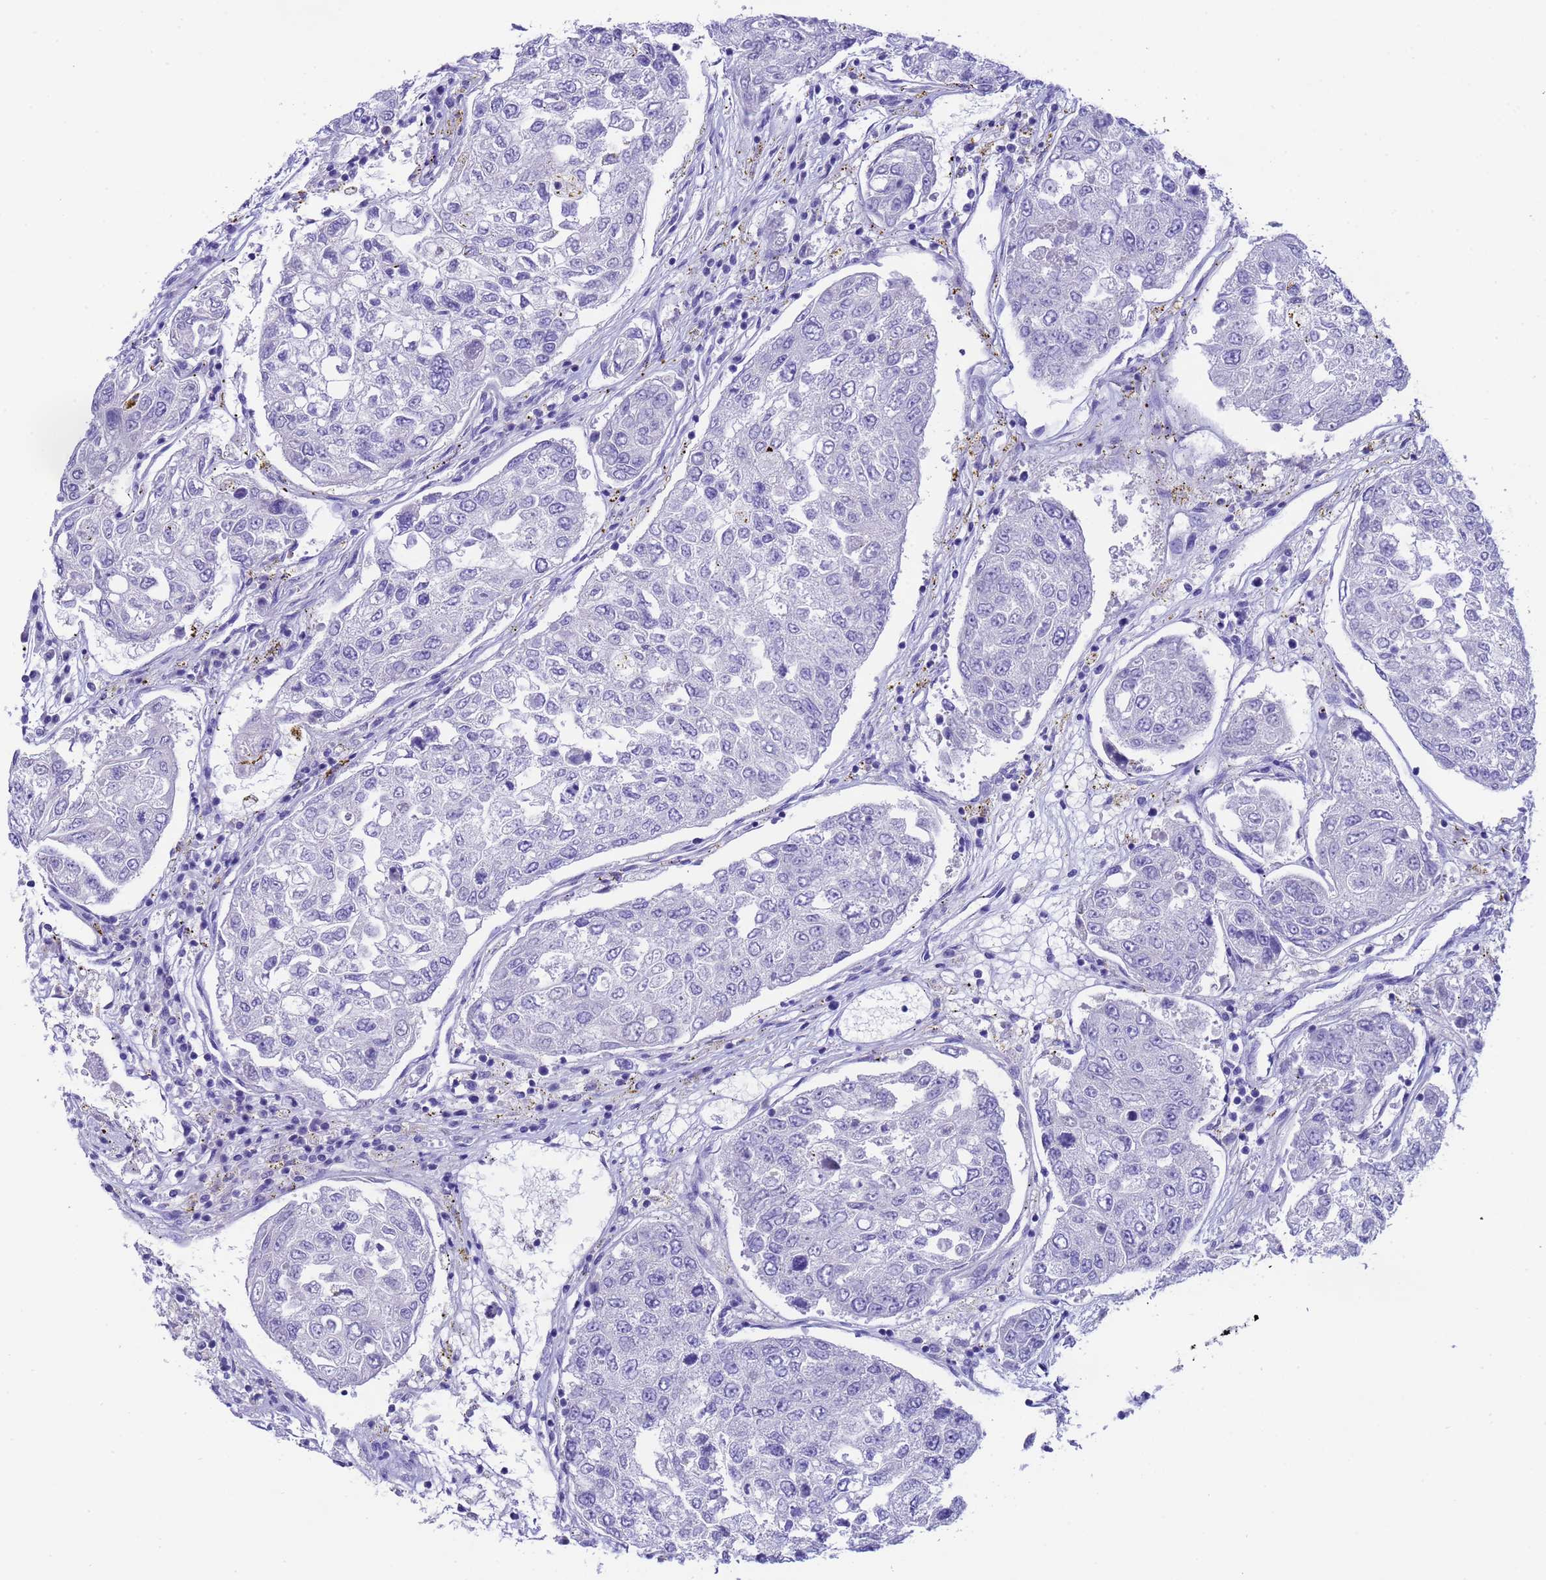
{"staining": {"intensity": "negative", "quantity": "none", "location": "none"}, "tissue": "urothelial cancer", "cell_type": "Tumor cells", "image_type": "cancer", "snomed": [{"axis": "morphology", "description": "Urothelial carcinoma, High grade"}, {"axis": "topography", "description": "Lymph node"}, {"axis": "topography", "description": "Urinary bladder"}], "caption": "There is no significant expression in tumor cells of urothelial cancer.", "gene": "USP38", "patient": {"sex": "male", "age": 51}}